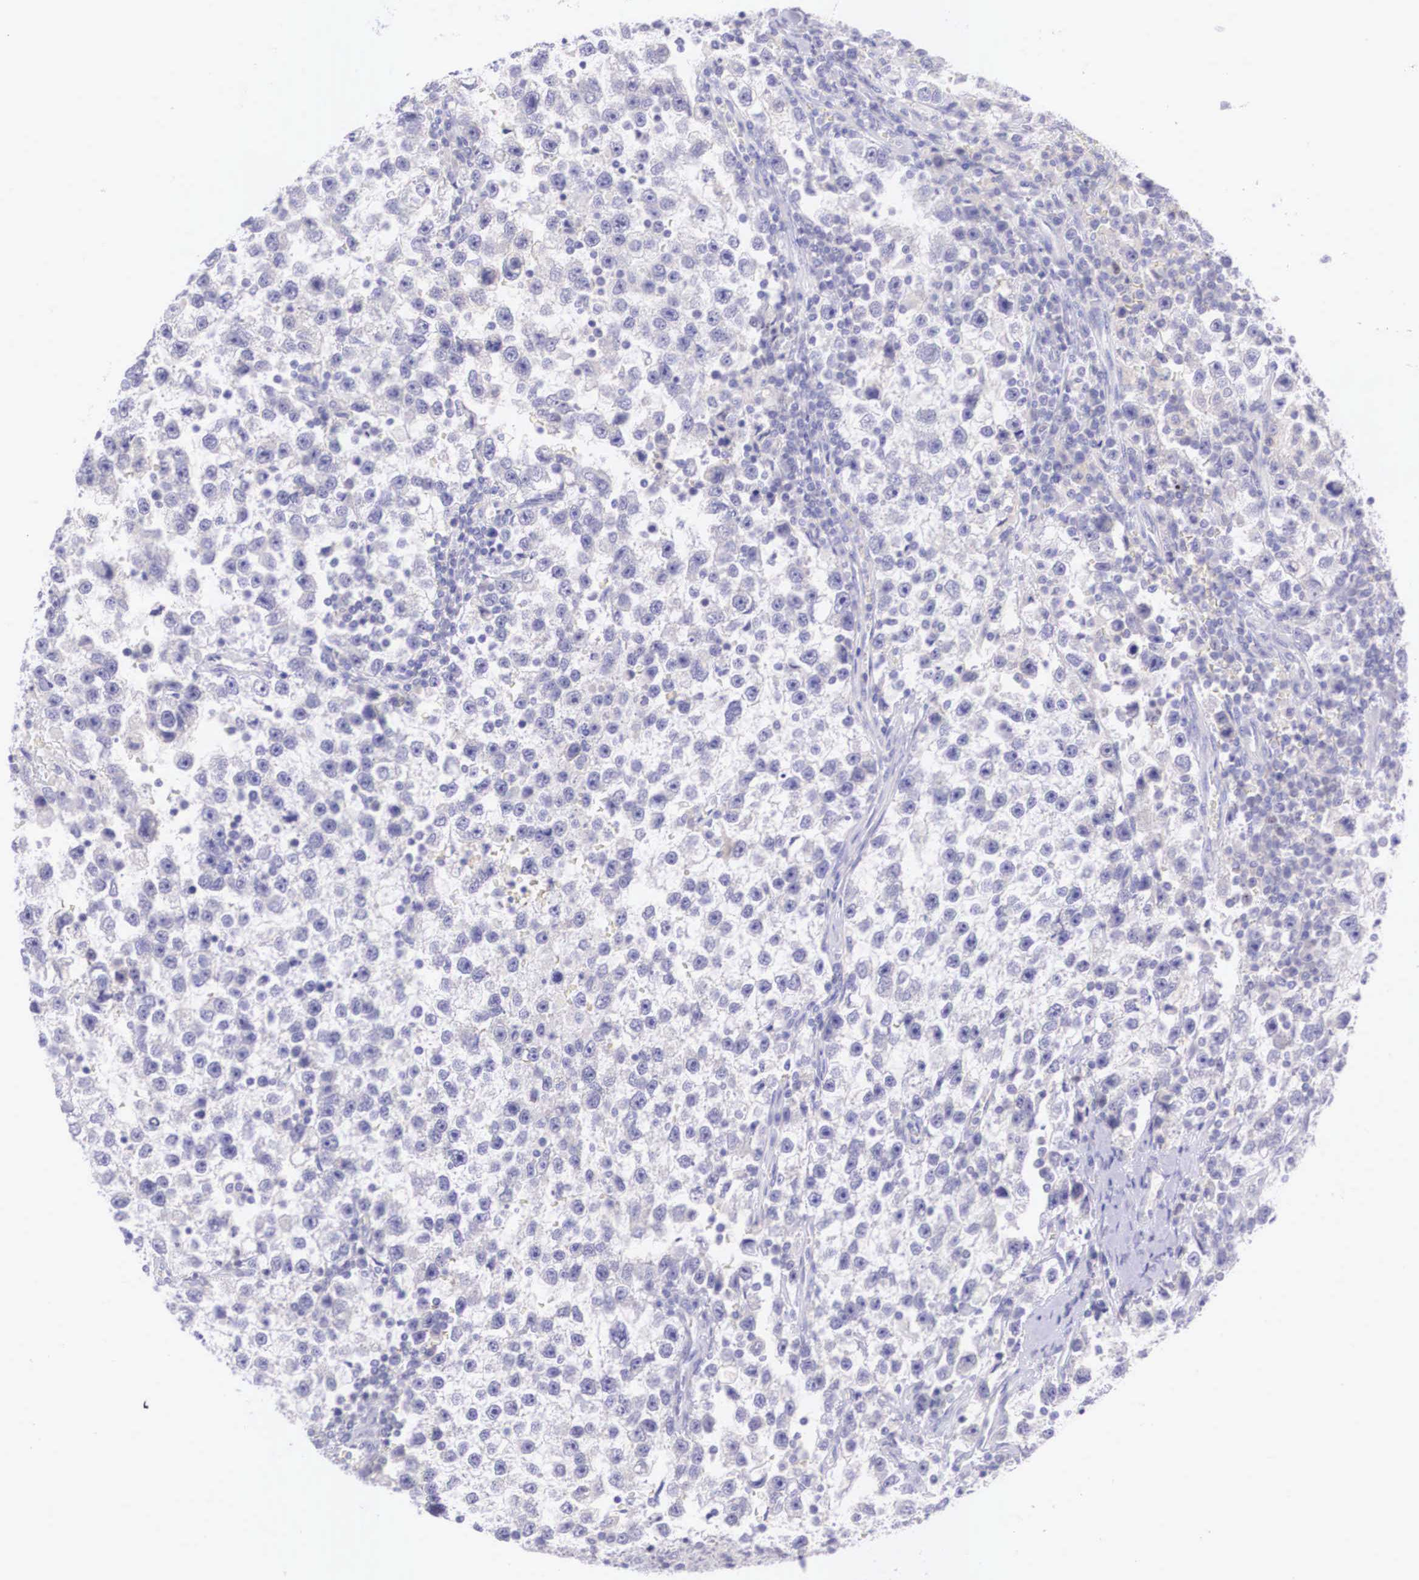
{"staining": {"intensity": "negative", "quantity": "none", "location": "none"}, "tissue": "testis cancer", "cell_type": "Tumor cells", "image_type": "cancer", "snomed": [{"axis": "morphology", "description": "Seminoma, NOS"}, {"axis": "topography", "description": "Testis"}], "caption": "Testis seminoma was stained to show a protein in brown. There is no significant staining in tumor cells.", "gene": "BCL6", "patient": {"sex": "male", "age": 33}}